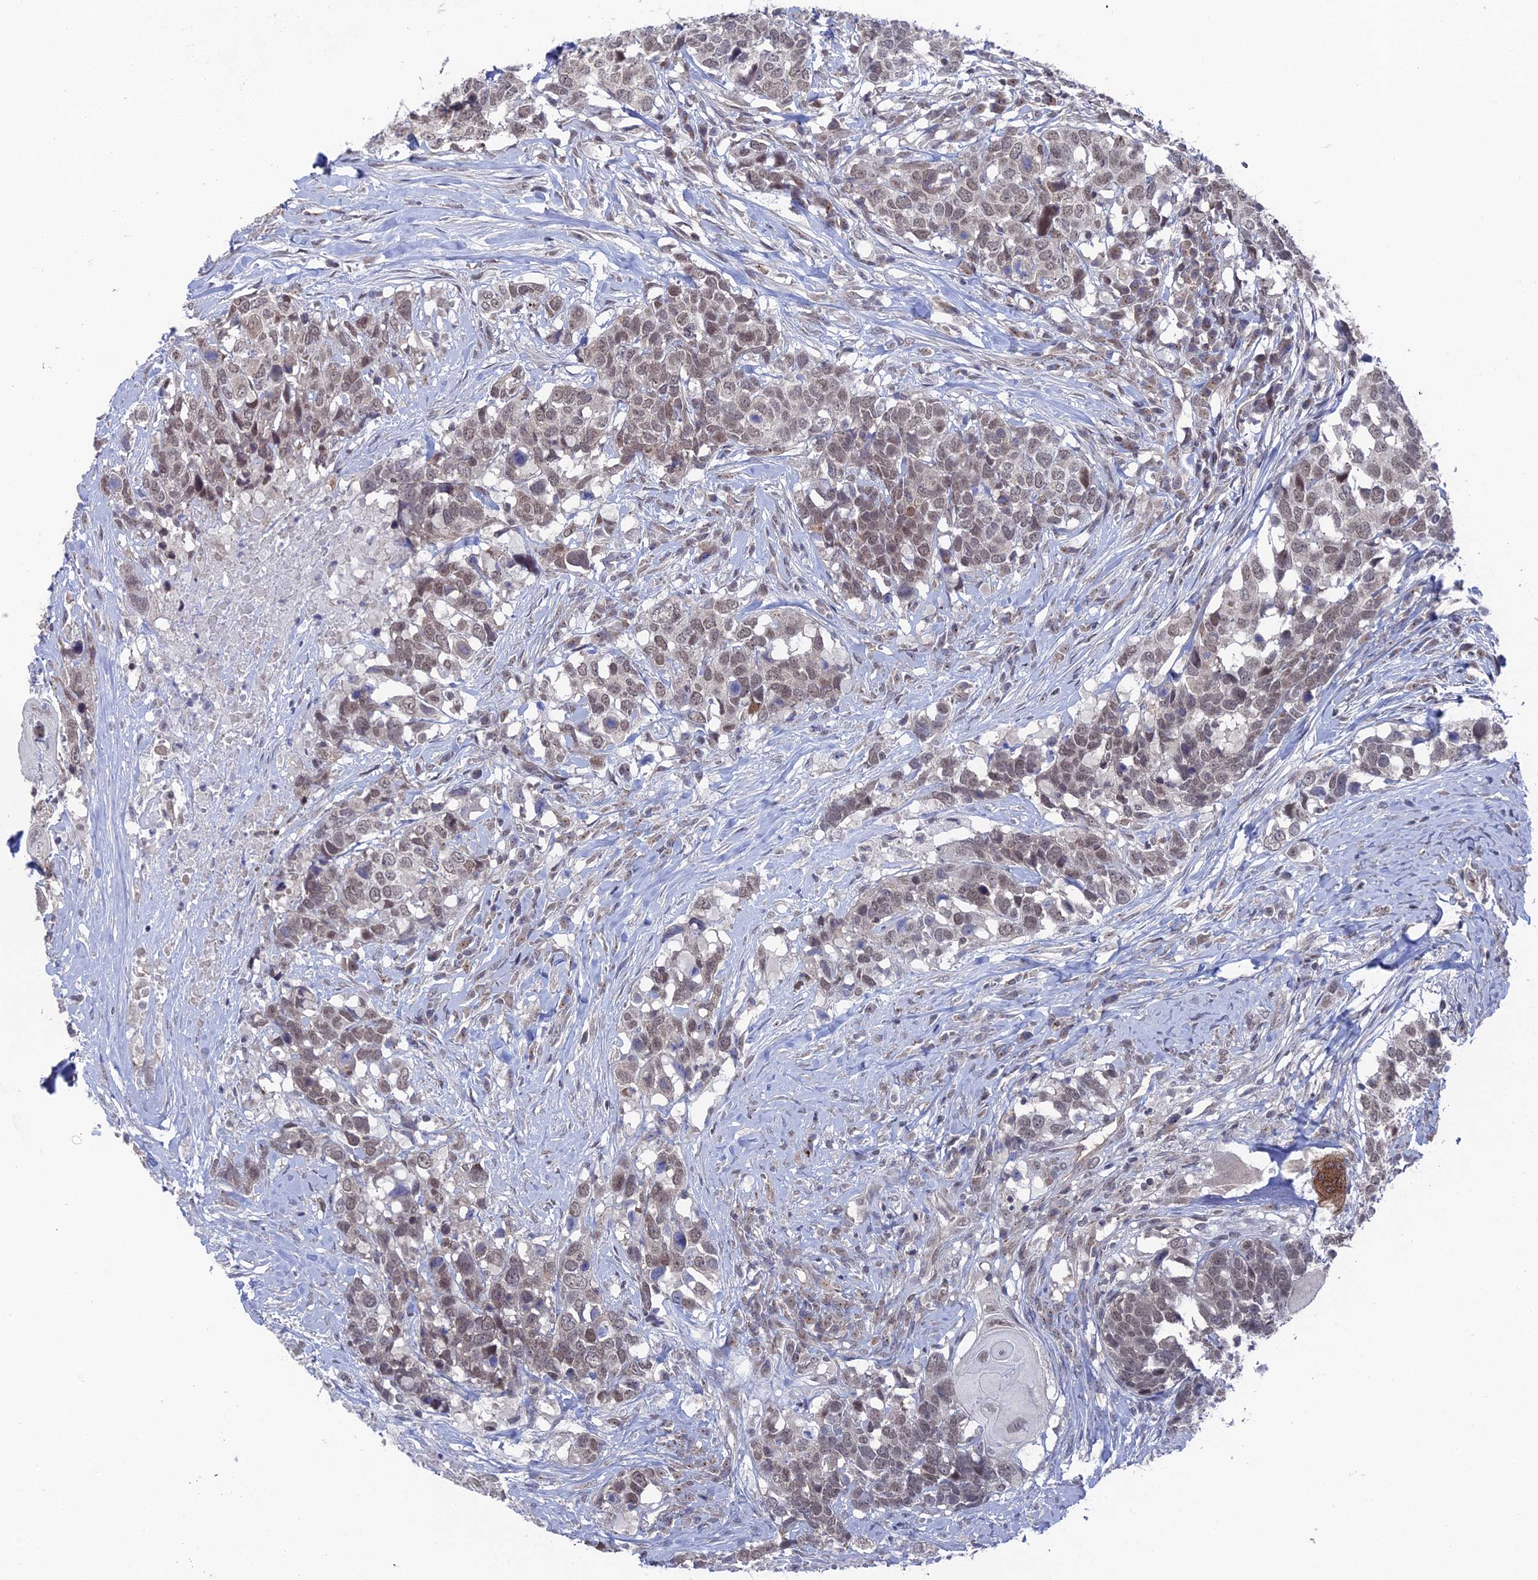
{"staining": {"intensity": "weak", "quantity": ">75%", "location": "nuclear"}, "tissue": "head and neck cancer", "cell_type": "Tumor cells", "image_type": "cancer", "snomed": [{"axis": "morphology", "description": "Squamous cell carcinoma, NOS"}, {"axis": "topography", "description": "Head-Neck"}], "caption": "Immunohistochemical staining of human squamous cell carcinoma (head and neck) displays weak nuclear protein expression in about >75% of tumor cells. (DAB (3,3'-diaminobenzidine) IHC with brightfield microscopy, high magnification).", "gene": "FHIP2A", "patient": {"sex": "male", "age": 66}}